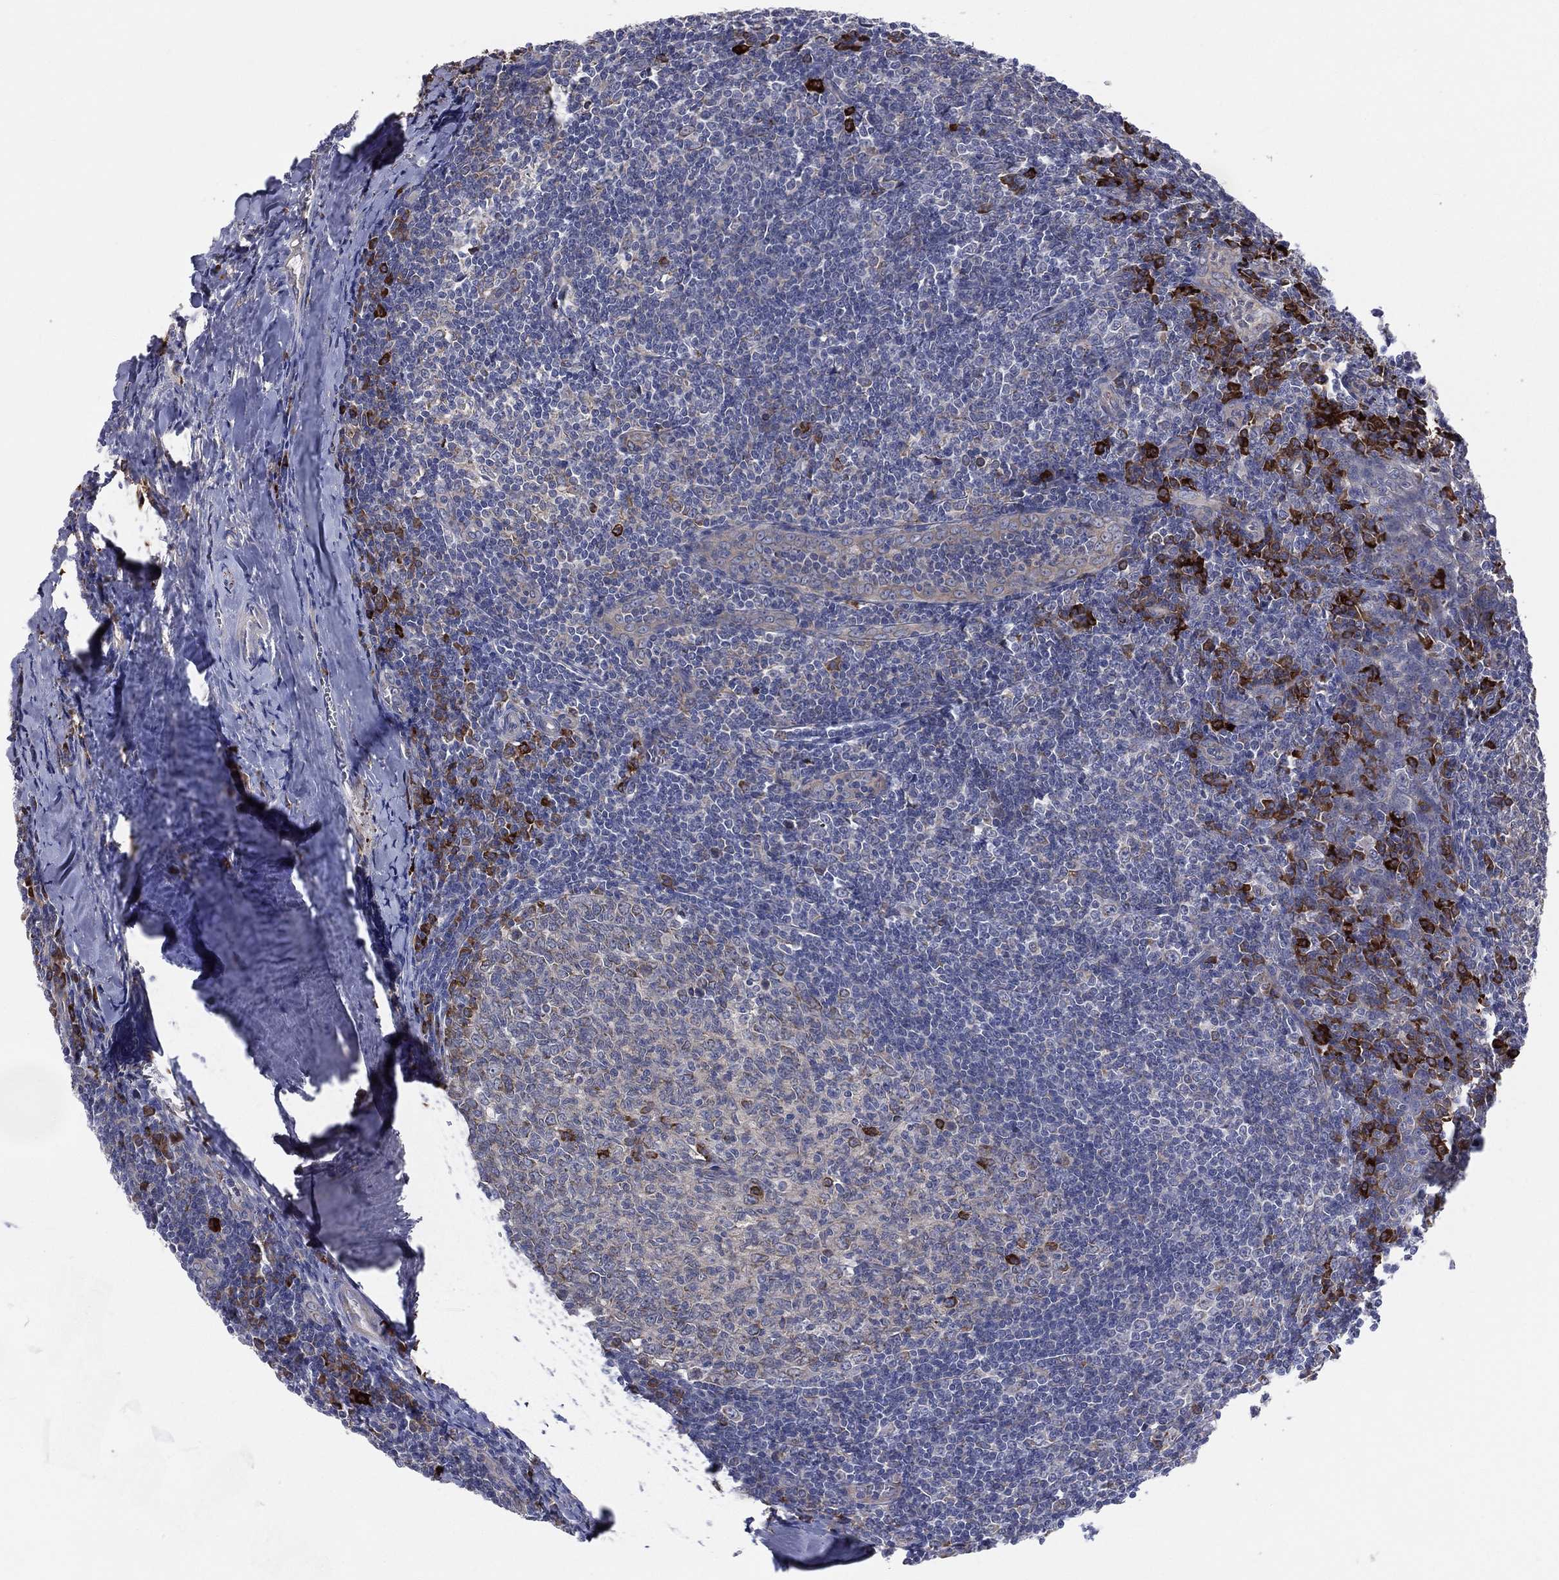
{"staining": {"intensity": "strong", "quantity": "<25%", "location": "cytoplasmic/membranous"}, "tissue": "tonsil", "cell_type": "Germinal center cells", "image_type": "normal", "snomed": [{"axis": "morphology", "description": "Normal tissue, NOS"}, {"axis": "topography", "description": "Tonsil"}], "caption": "A medium amount of strong cytoplasmic/membranous expression is identified in approximately <25% of germinal center cells in unremarkable tonsil.", "gene": "CCDC159", "patient": {"sex": "male", "age": 20}}